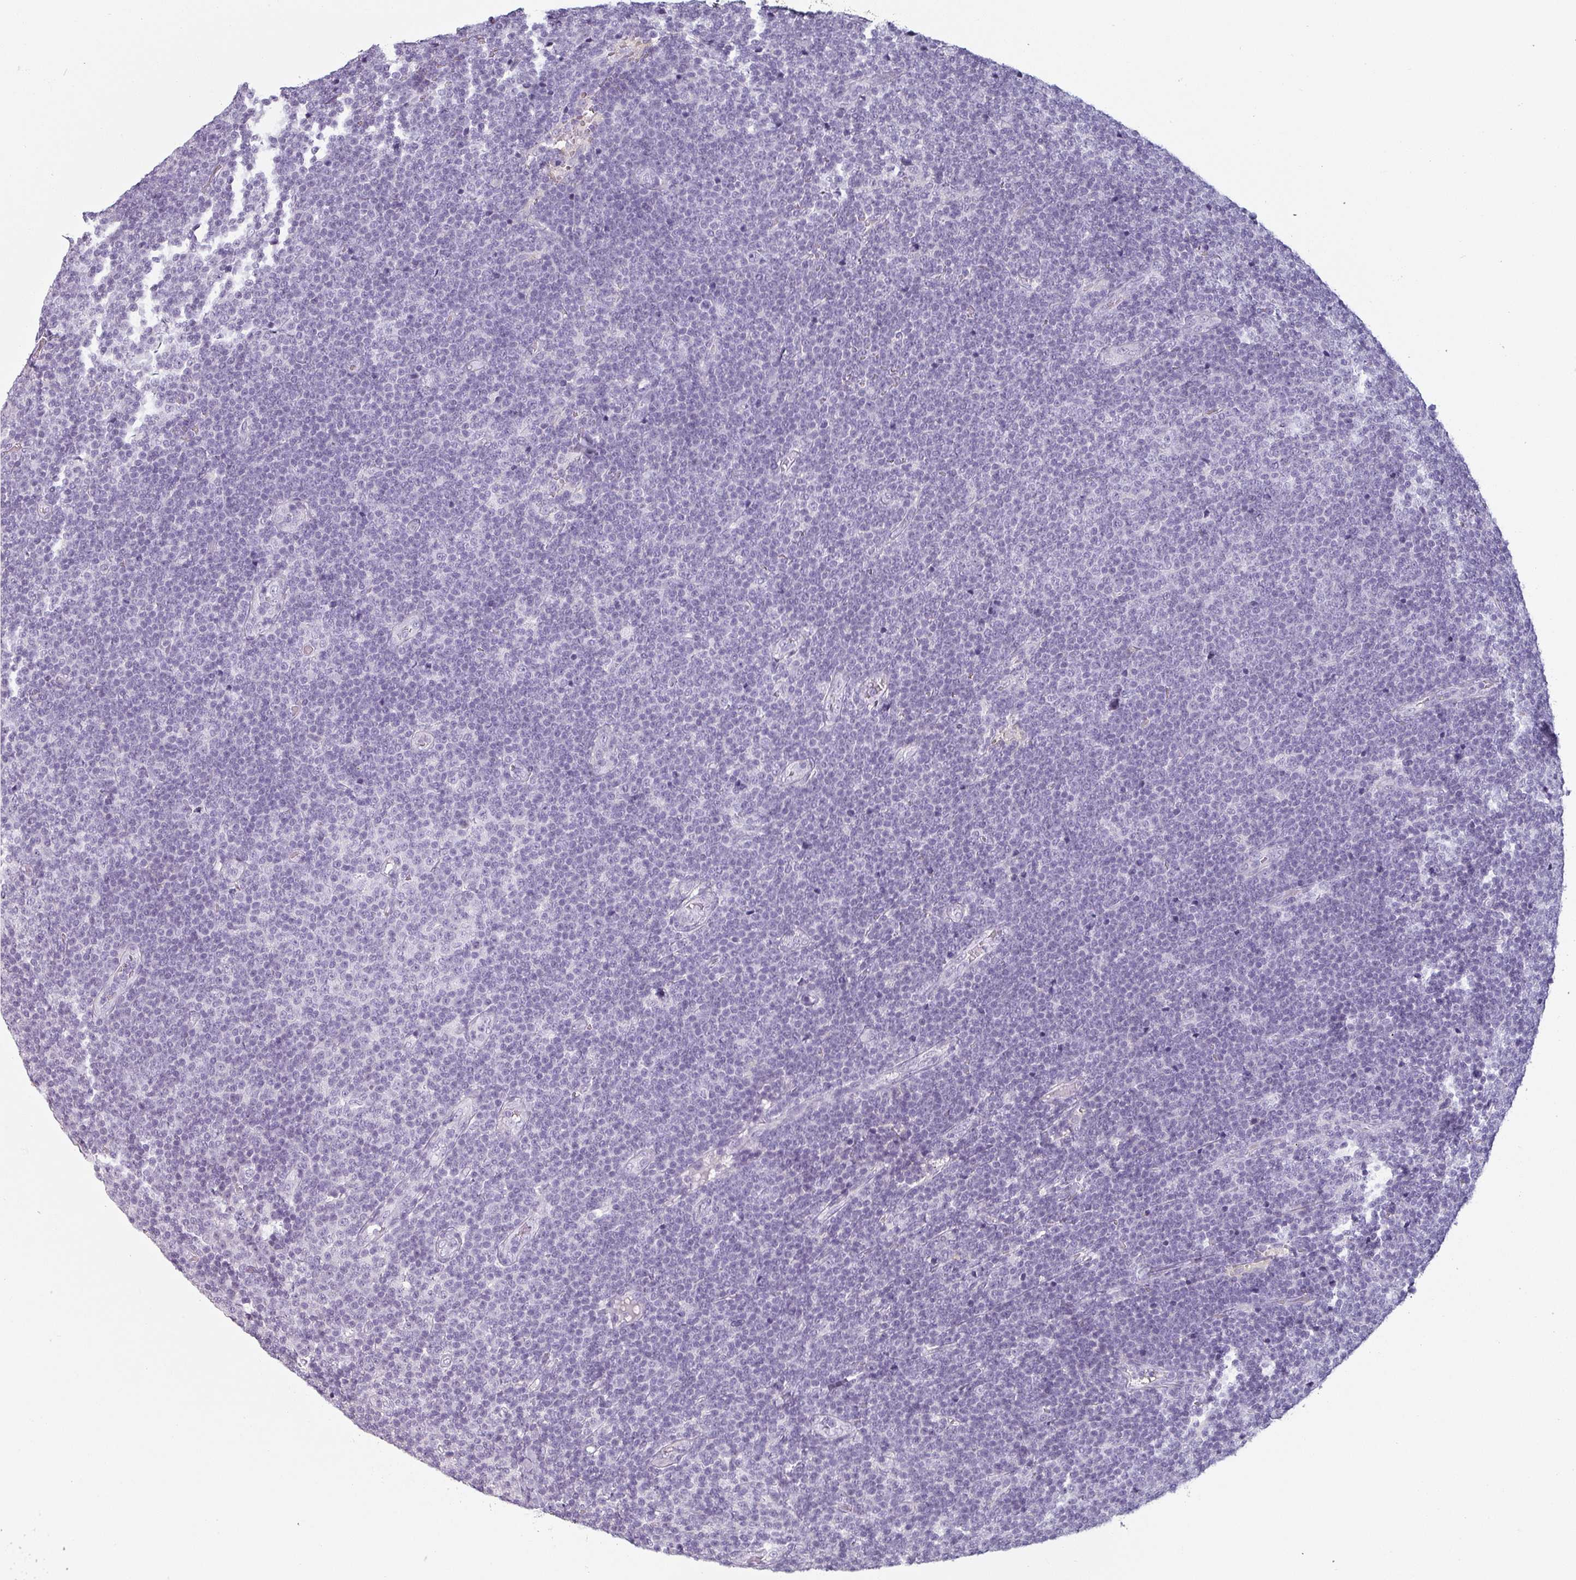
{"staining": {"intensity": "negative", "quantity": "none", "location": "none"}, "tissue": "lymphoma", "cell_type": "Tumor cells", "image_type": "cancer", "snomed": [{"axis": "morphology", "description": "Malignant lymphoma, non-Hodgkin's type, Low grade"}, {"axis": "topography", "description": "Lymph node"}], "caption": "IHC of human low-grade malignant lymphoma, non-Hodgkin's type reveals no staining in tumor cells. Brightfield microscopy of immunohistochemistry stained with DAB (3,3'-diaminobenzidine) (brown) and hematoxylin (blue), captured at high magnification.", "gene": "SFTPA1", "patient": {"sex": "male", "age": 48}}